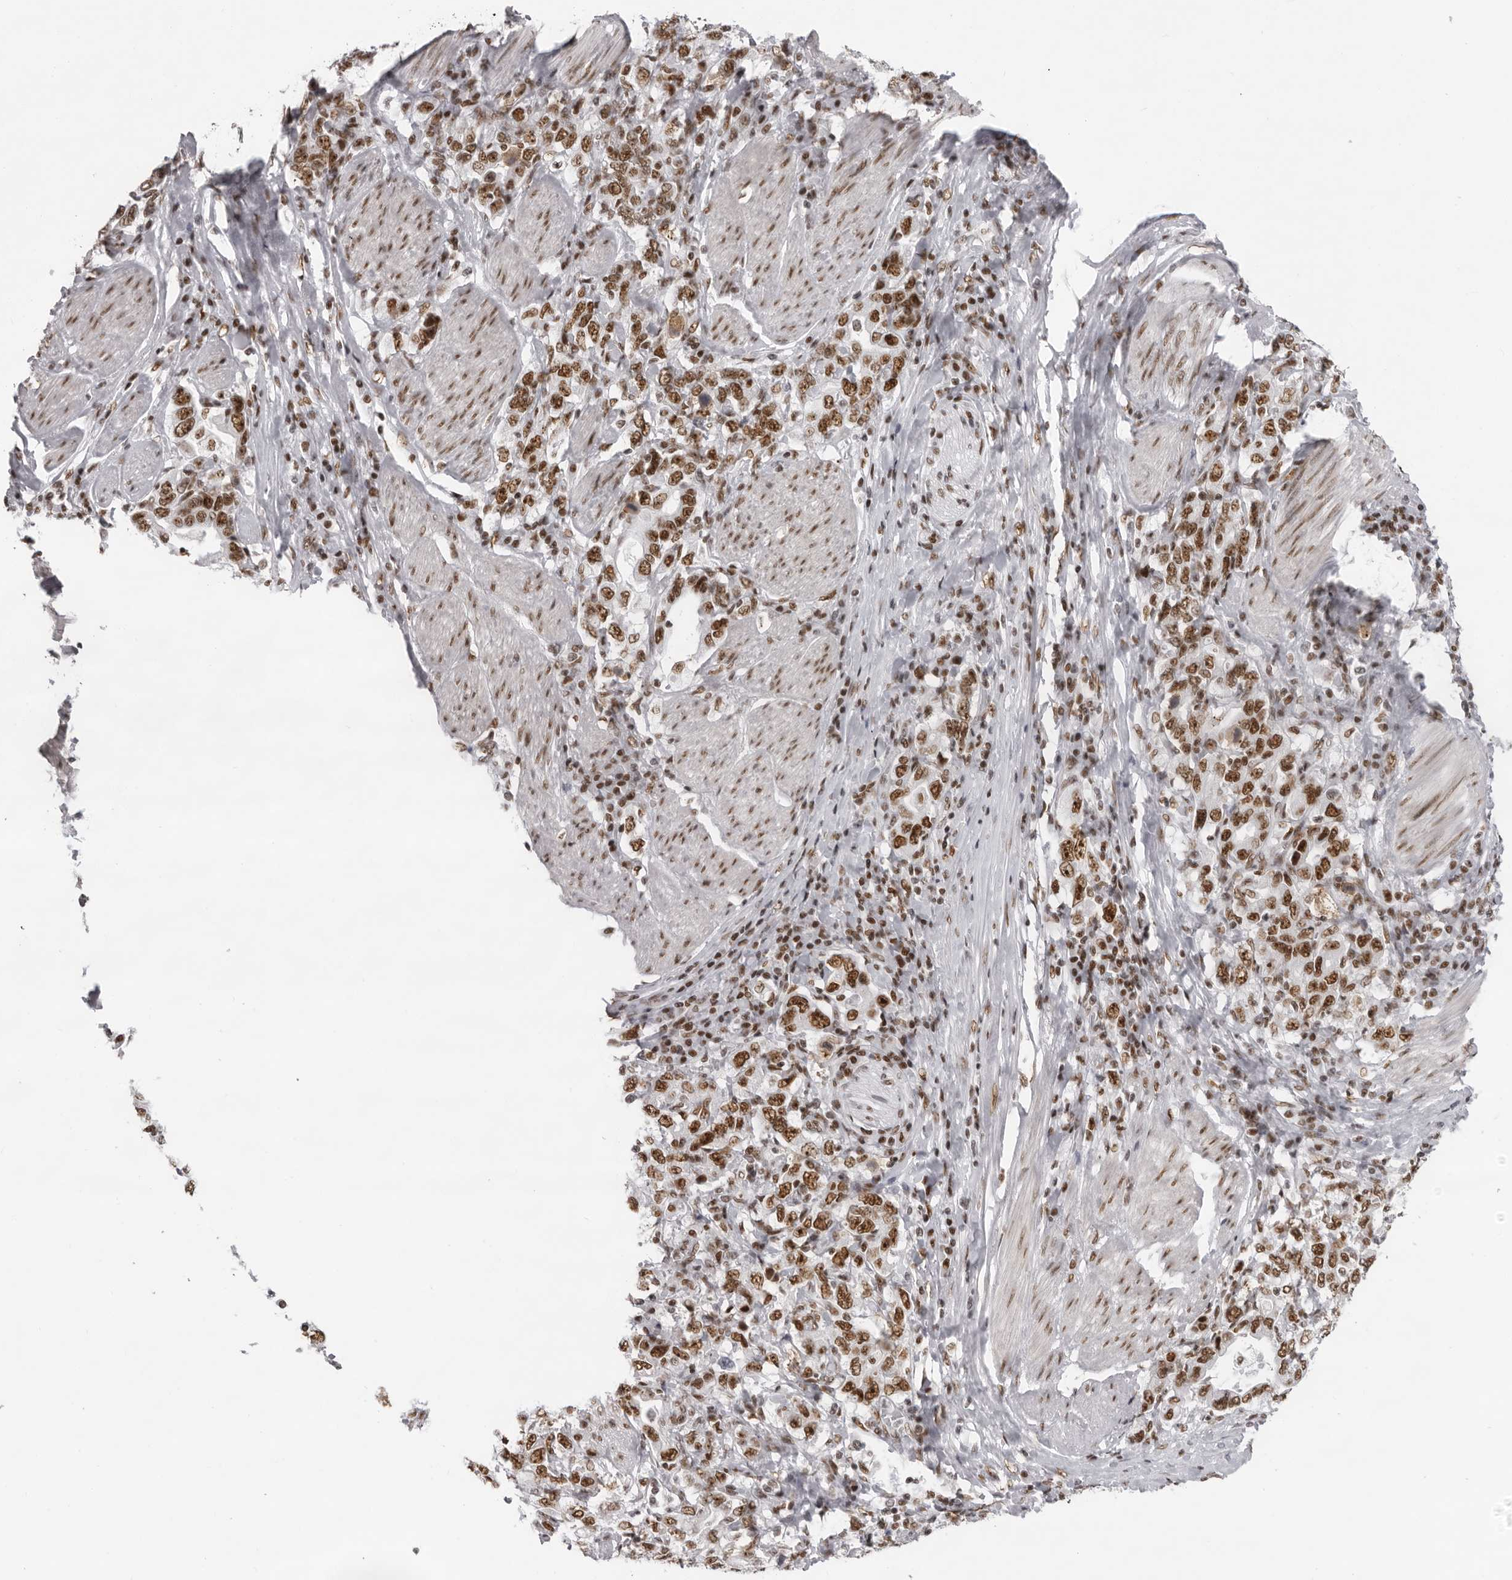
{"staining": {"intensity": "strong", "quantity": ">75%", "location": "nuclear"}, "tissue": "stomach cancer", "cell_type": "Tumor cells", "image_type": "cancer", "snomed": [{"axis": "morphology", "description": "Adenocarcinoma, NOS"}, {"axis": "topography", "description": "Stomach, upper"}], "caption": "Stomach adenocarcinoma was stained to show a protein in brown. There is high levels of strong nuclear positivity in about >75% of tumor cells. (brown staining indicates protein expression, while blue staining denotes nuclei).", "gene": "DHX9", "patient": {"sex": "male", "age": 62}}